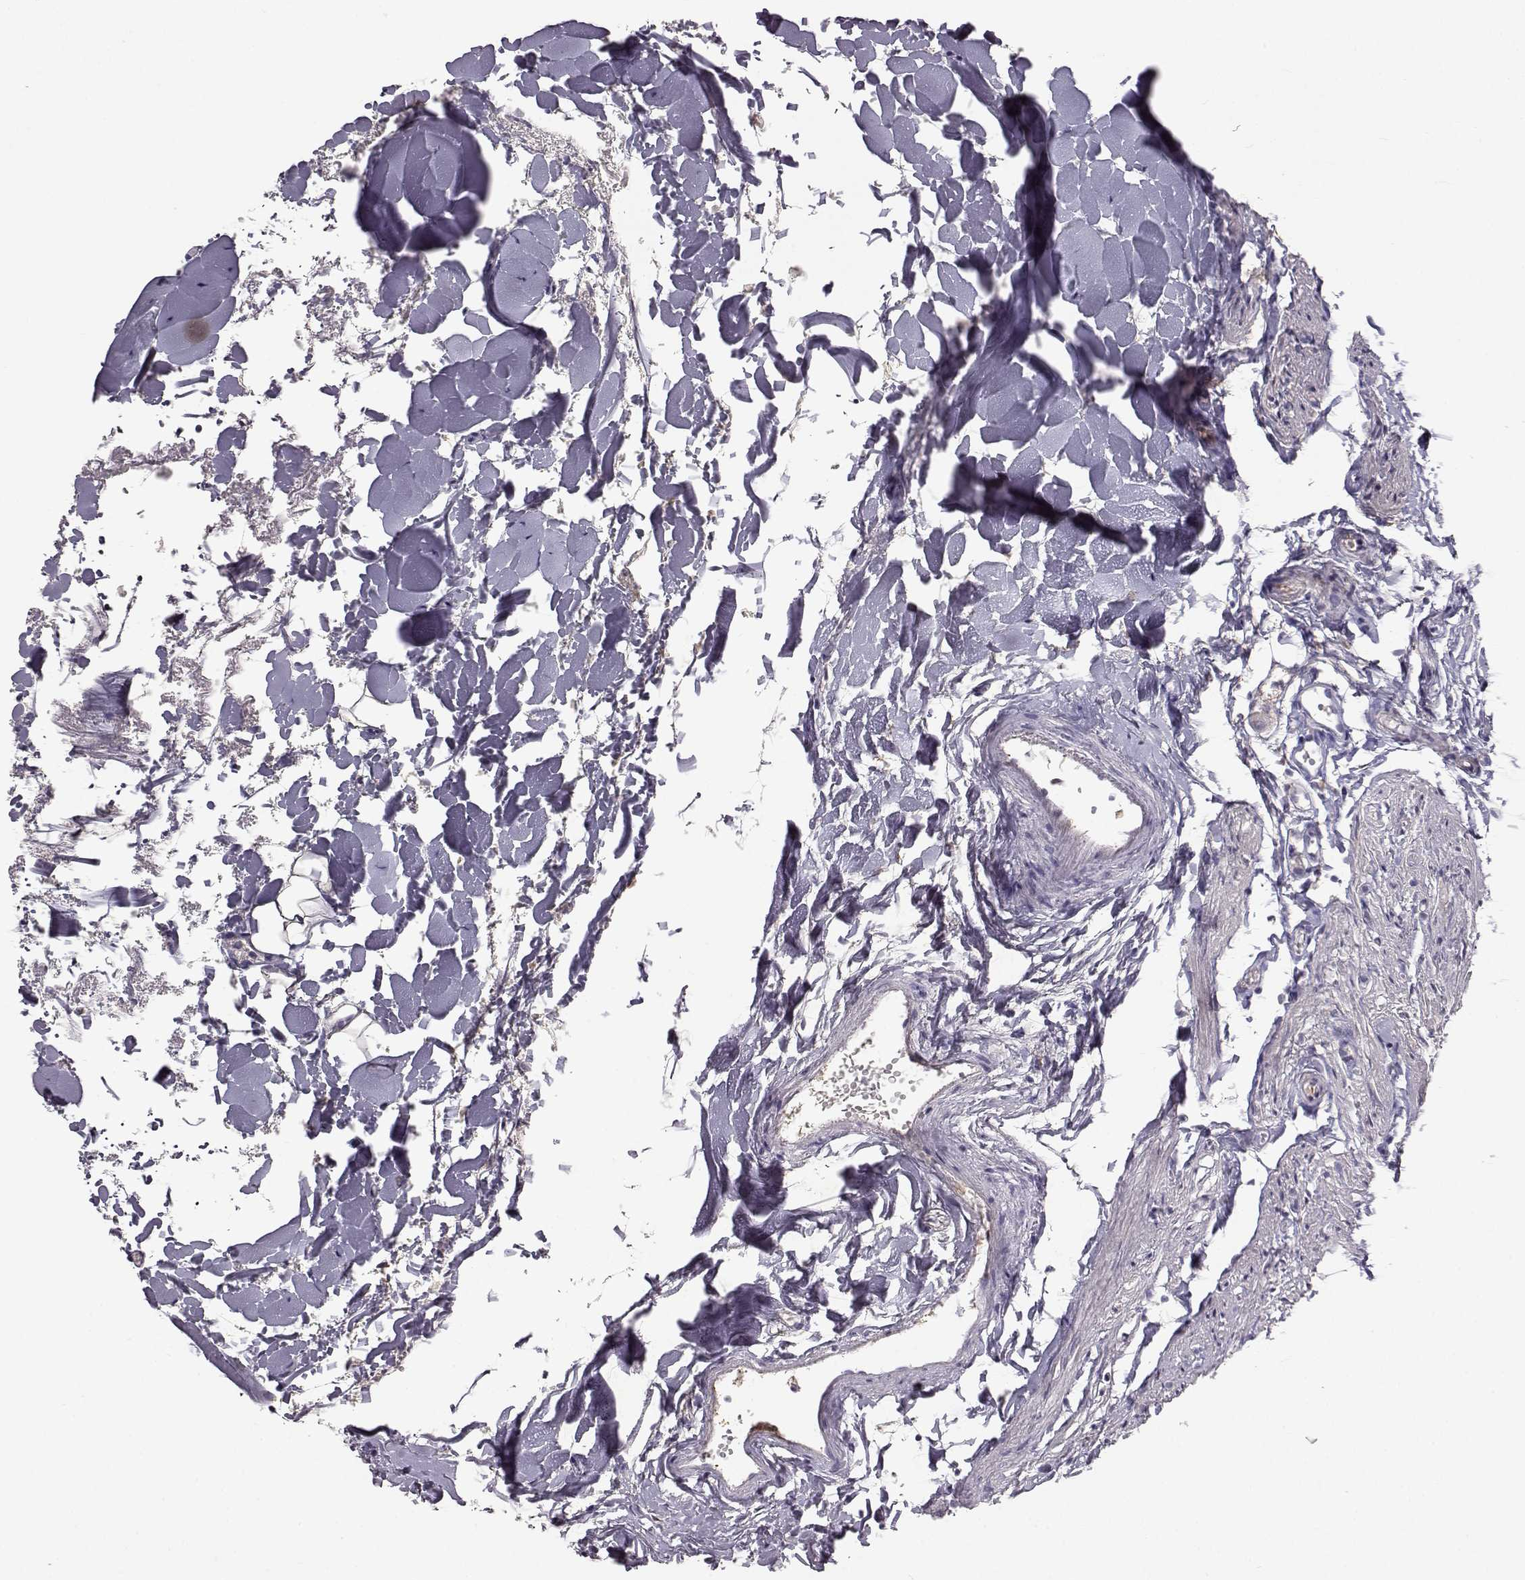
{"staining": {"intensity": "negative", "quantity": "none", "location": "none"}, "tissue": "gallbladder", "cell_type": "Glandular cells", "image_type": "normal", "snomed": [{"axis": "morphology", "description": "Normal tissue, NOS"}, {"axis": "topography", "description": "Gallbladder"}], "caption": "The immunohistochemistry (IHC) micrograph has no significant staining in glandular cells of gallbladder.", "gene": "SPAG17", "patient": {"sex": "female", "age": 47}}